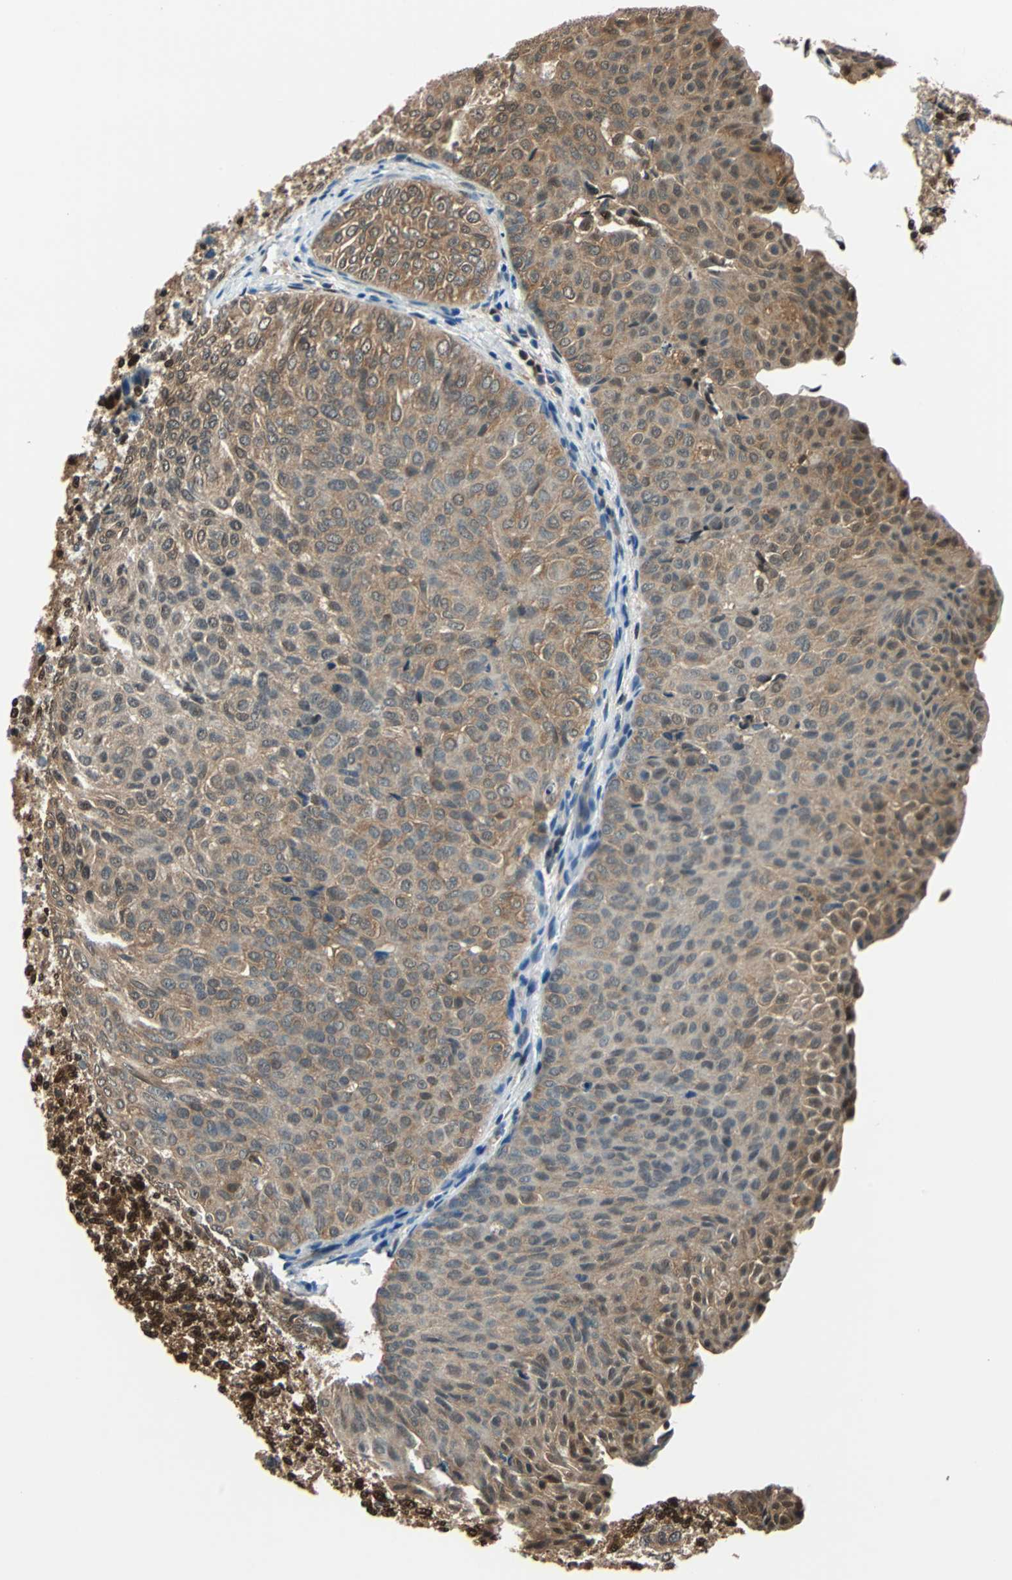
{"staining": {"intensity": "strong", "quantity": ">75%", "location": "cytoplasmic/membranous"}, "tissue": "urothelial cancer", "cell_type": "Tumor cells", "image_type": "cancer", "snomed": [{"axis": "morphology", "description": "Urothelial carcinoma, Low grade"}, {"axis": "topography", "description": "Urinary bladder"}], "caption": "Immunohistochemical staining of human low-grade urothelial carcinoma shows high levels of strong cytoplasmic/membranous staining in approximately >75% of tumor cells.", "gene": "PSME1", "patient": {"sex": "male", "age": 78}}